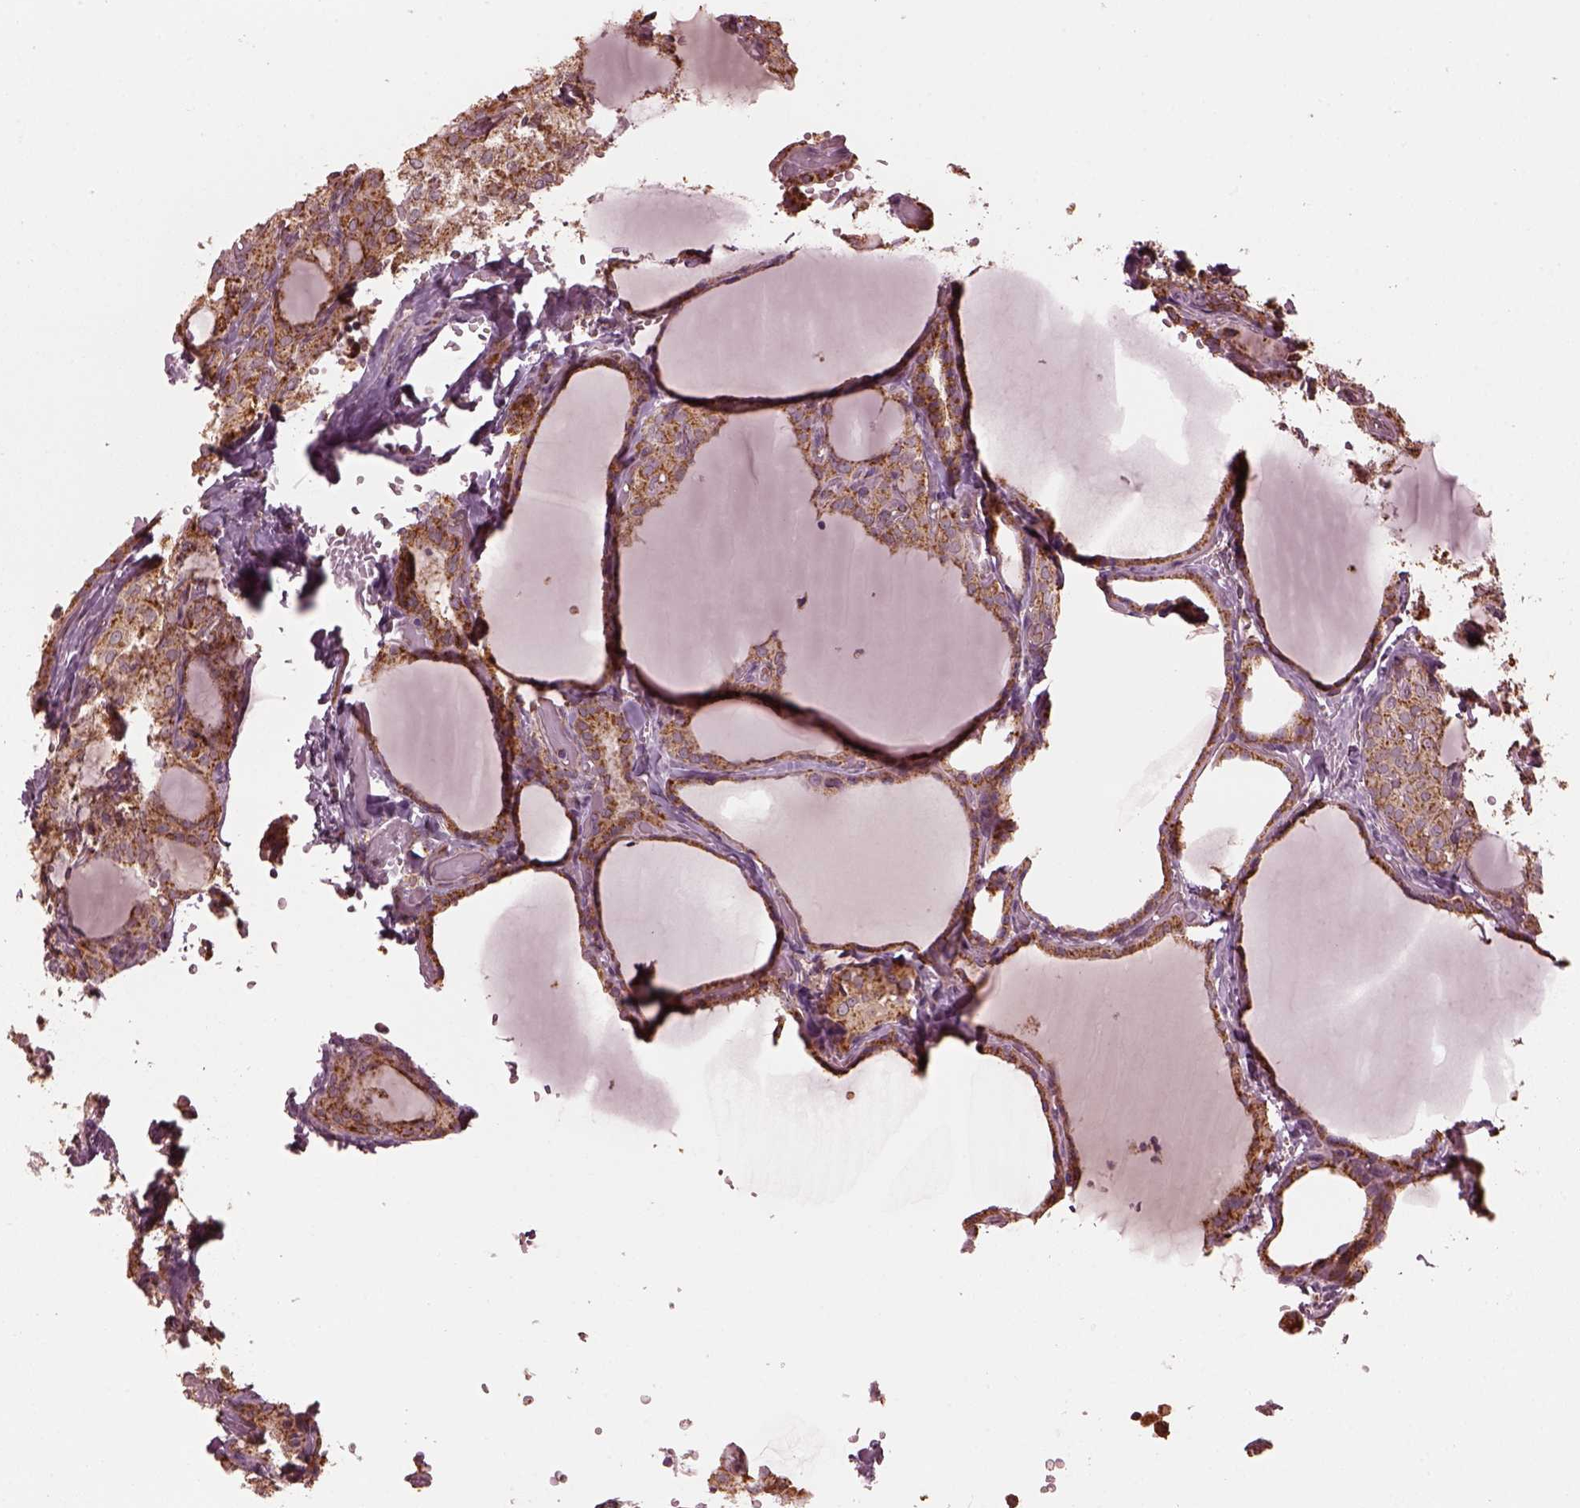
{"staining": {"intensity": "moderate", "quantity": ">75%", "location": "cytoplasmic/membranous"}, "tissue": "thyroid cancer", "cell_type": "Tumor cells", "image_type": "cancer", "snomed": [{"axis": "morphology", "description": "Papillary adenocarcinoma, NOS"}, {"axis": "topography", "description": "Thyroid gland"}], "caption": "Human papillary adenocarcinoma (thyroid) stained with a protein marker exhibits moderate staining in tumor cells.", "gene": "NDUFB10", "patient": {"sex": "male", "age": 20}}